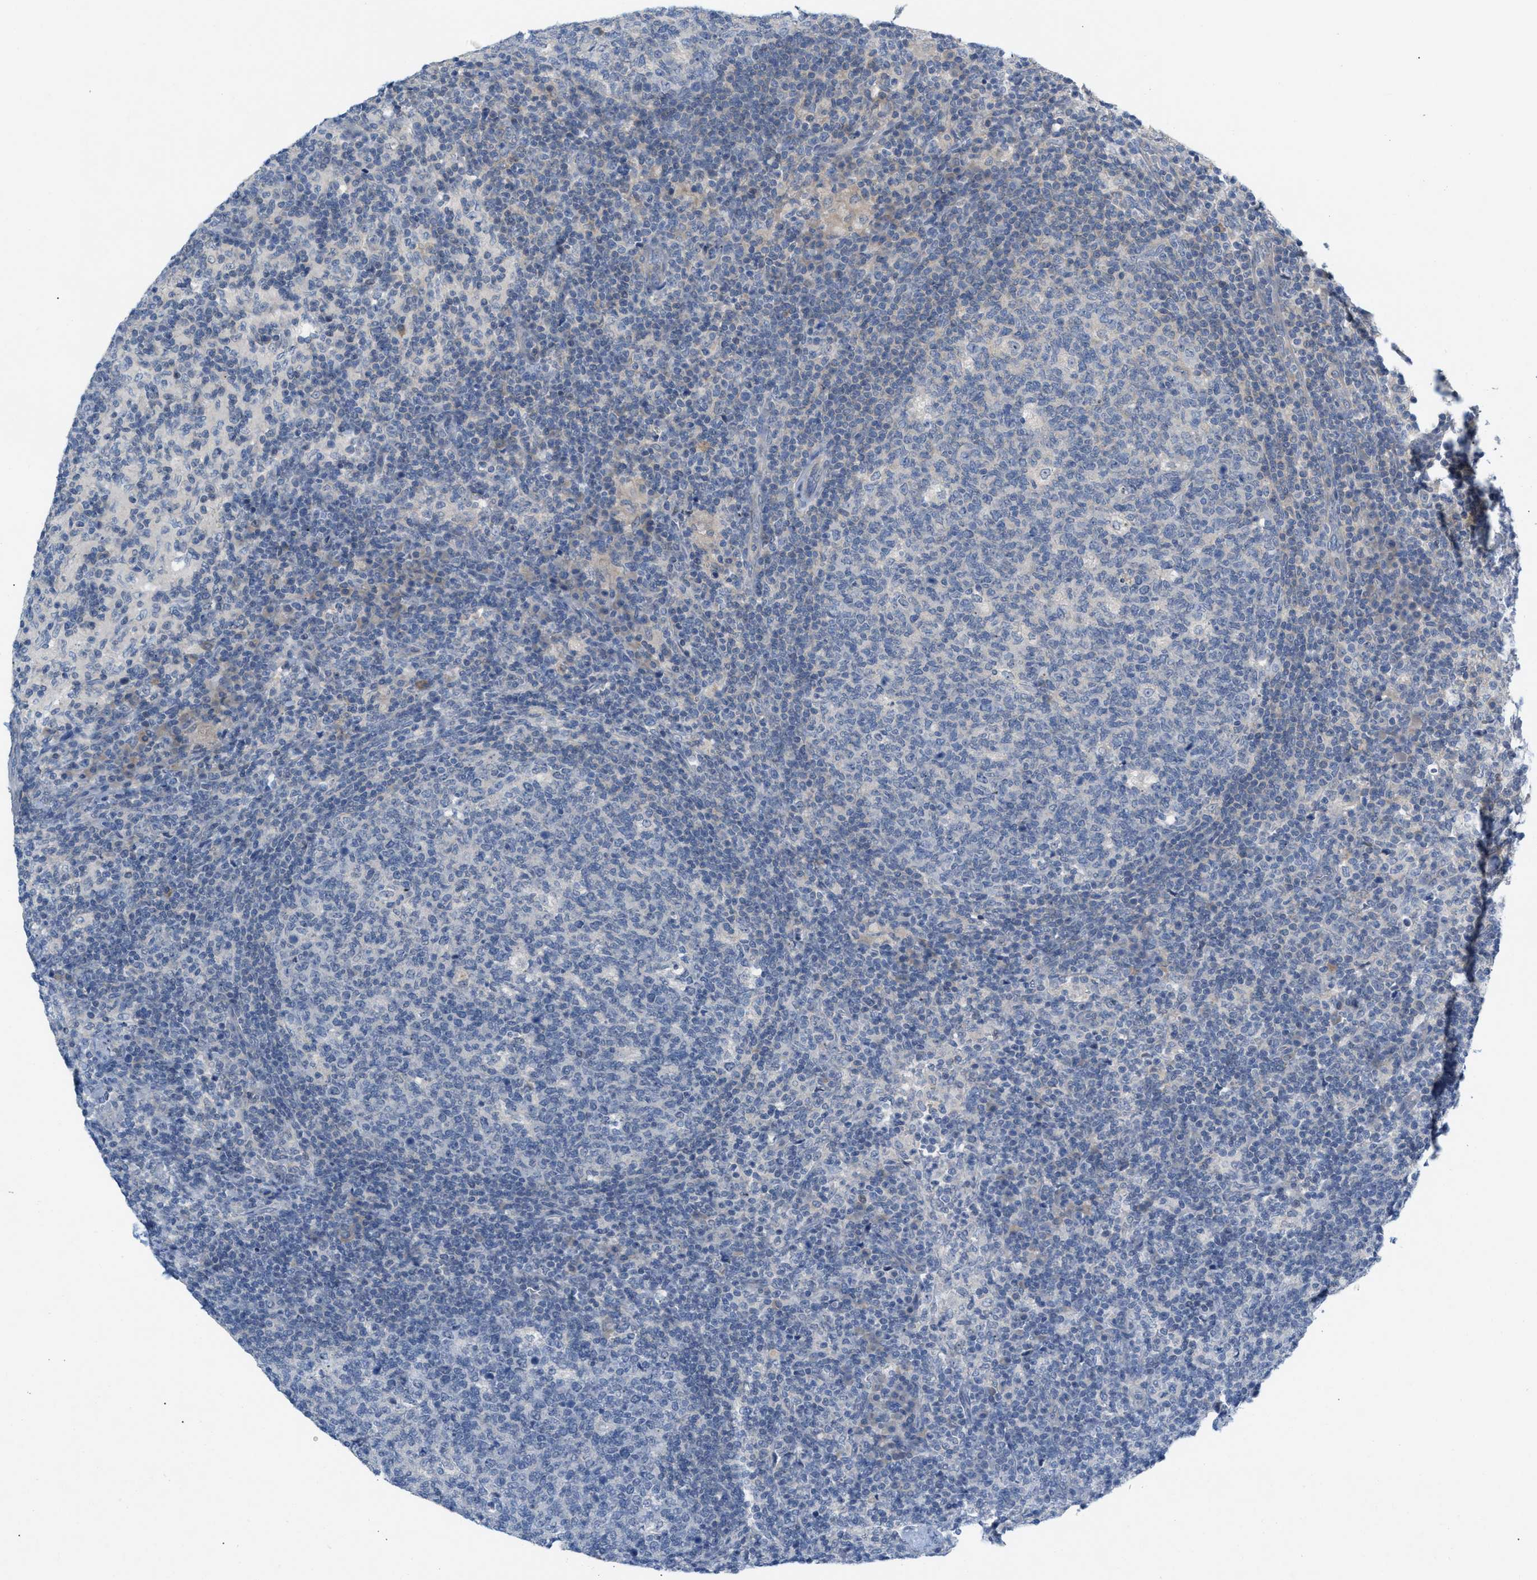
{"staining": {"intensity": "negative", "quantity": "none", "location": "none"}, "tissue": "lymph node", "cell_type": "Germinal center cells", "image_type": "normal", "snomed": [{"axis": "morphology", "description": "Normal tissue, NOS"}, {"axis": "morphology", "description": "Inflammation, NOS"}, {"axis": "topography", "description": "Lymph node"}], "caption": "DAB immunohistochemical staining of benign lymph node reveals no significant positivity in germinal center cells.", "gene": "WIPI2", "patient": {"sex": "male", "age": 55}}